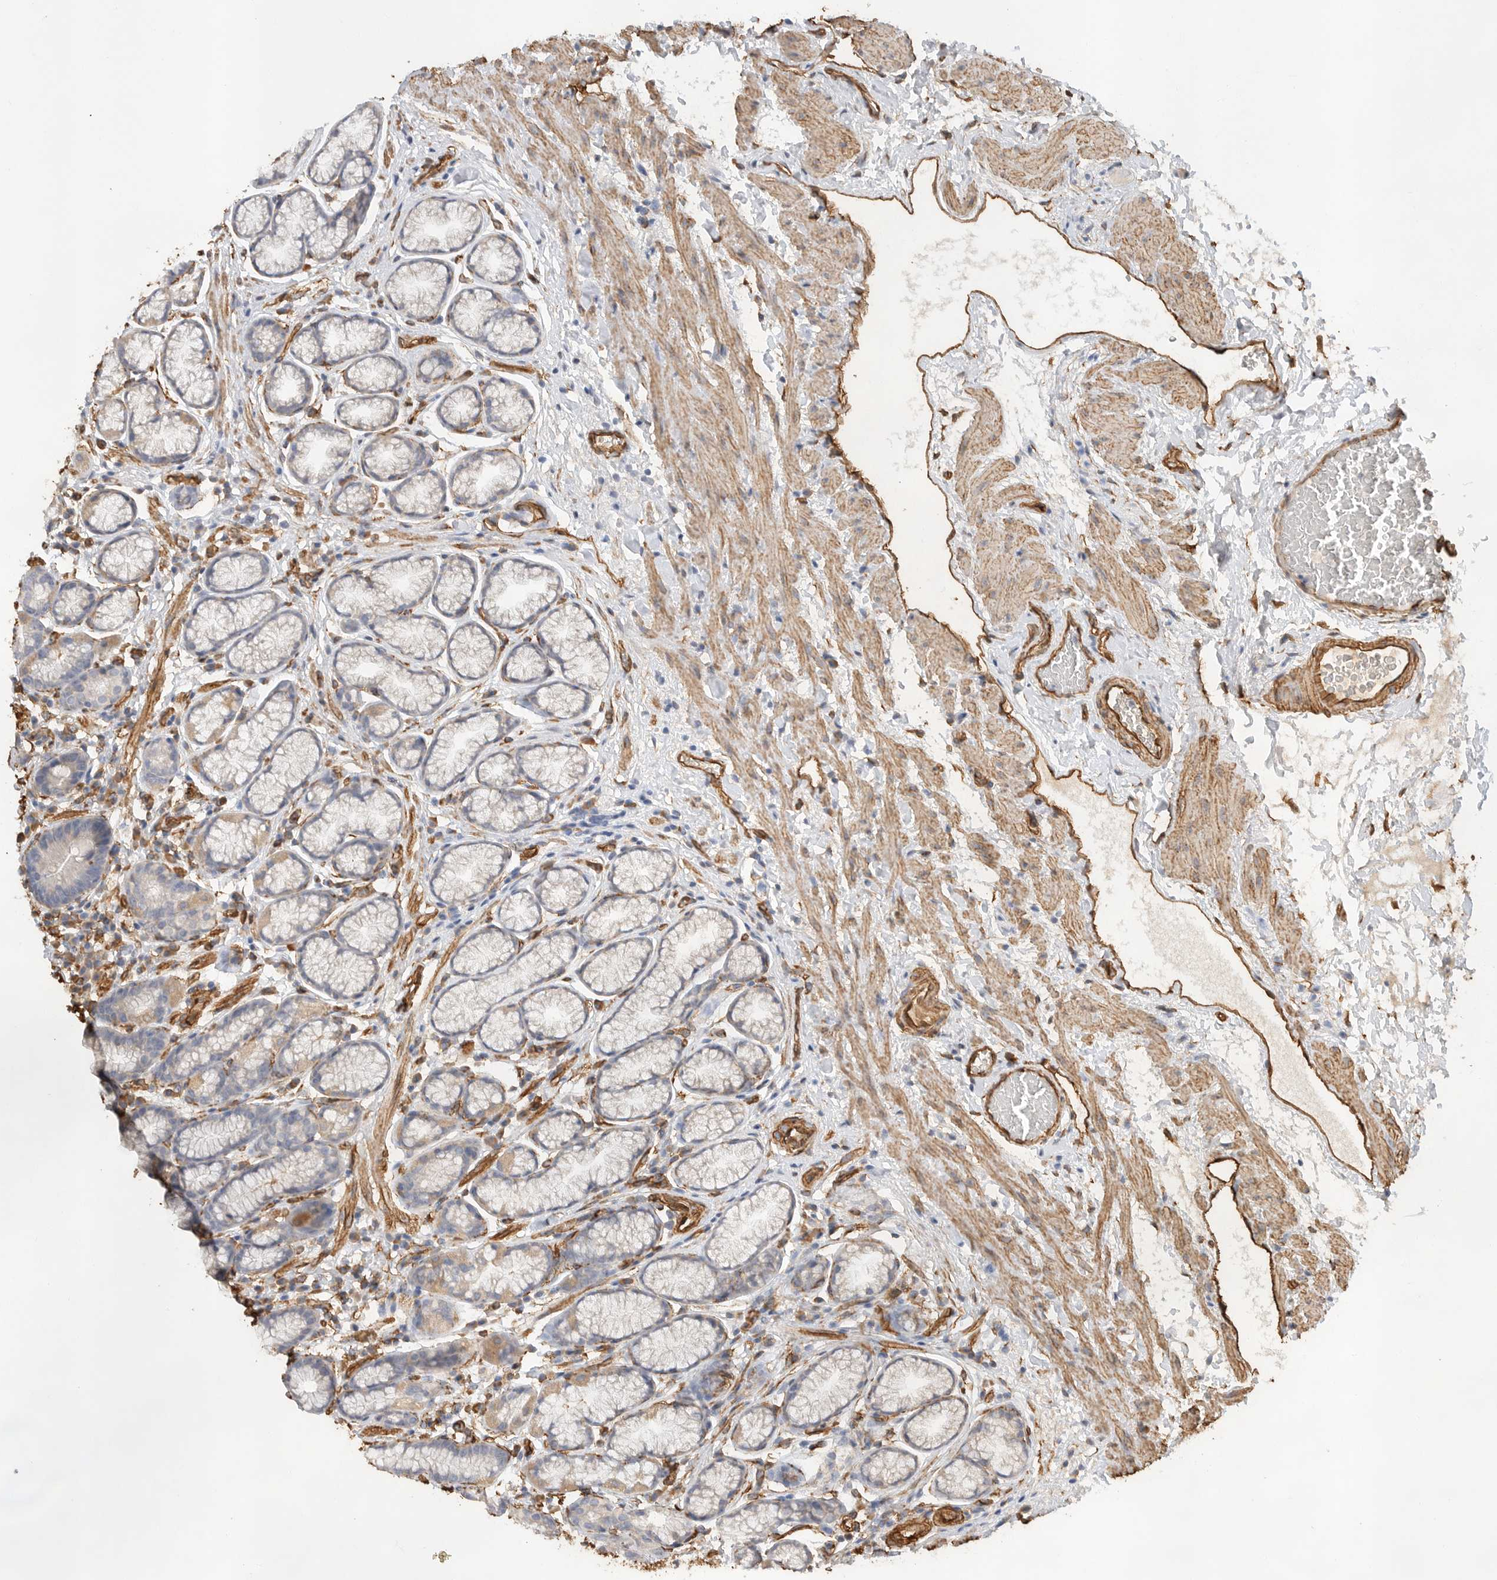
{"staining": {"intensity": "weak", "quantity": "25%-75%", "location": "cytoplasmic/membranous"}, "tissue": "stomach", "cell_type": "Glandular cells", "image_type": "normal", "snomed": [{"axis": "morphology", "description": "Normal tissue, NOS"}, {"axis": "topography", "description": "Stomach"}], "caption": "Immunohistochemical staining of normal human stomach exhibits low levels of weak cytoplasmic/membranous positivity in about 25%-75% of glandular cells.", "gene": "JMJD4", "patient": {"sex": "male", "age": 42}}